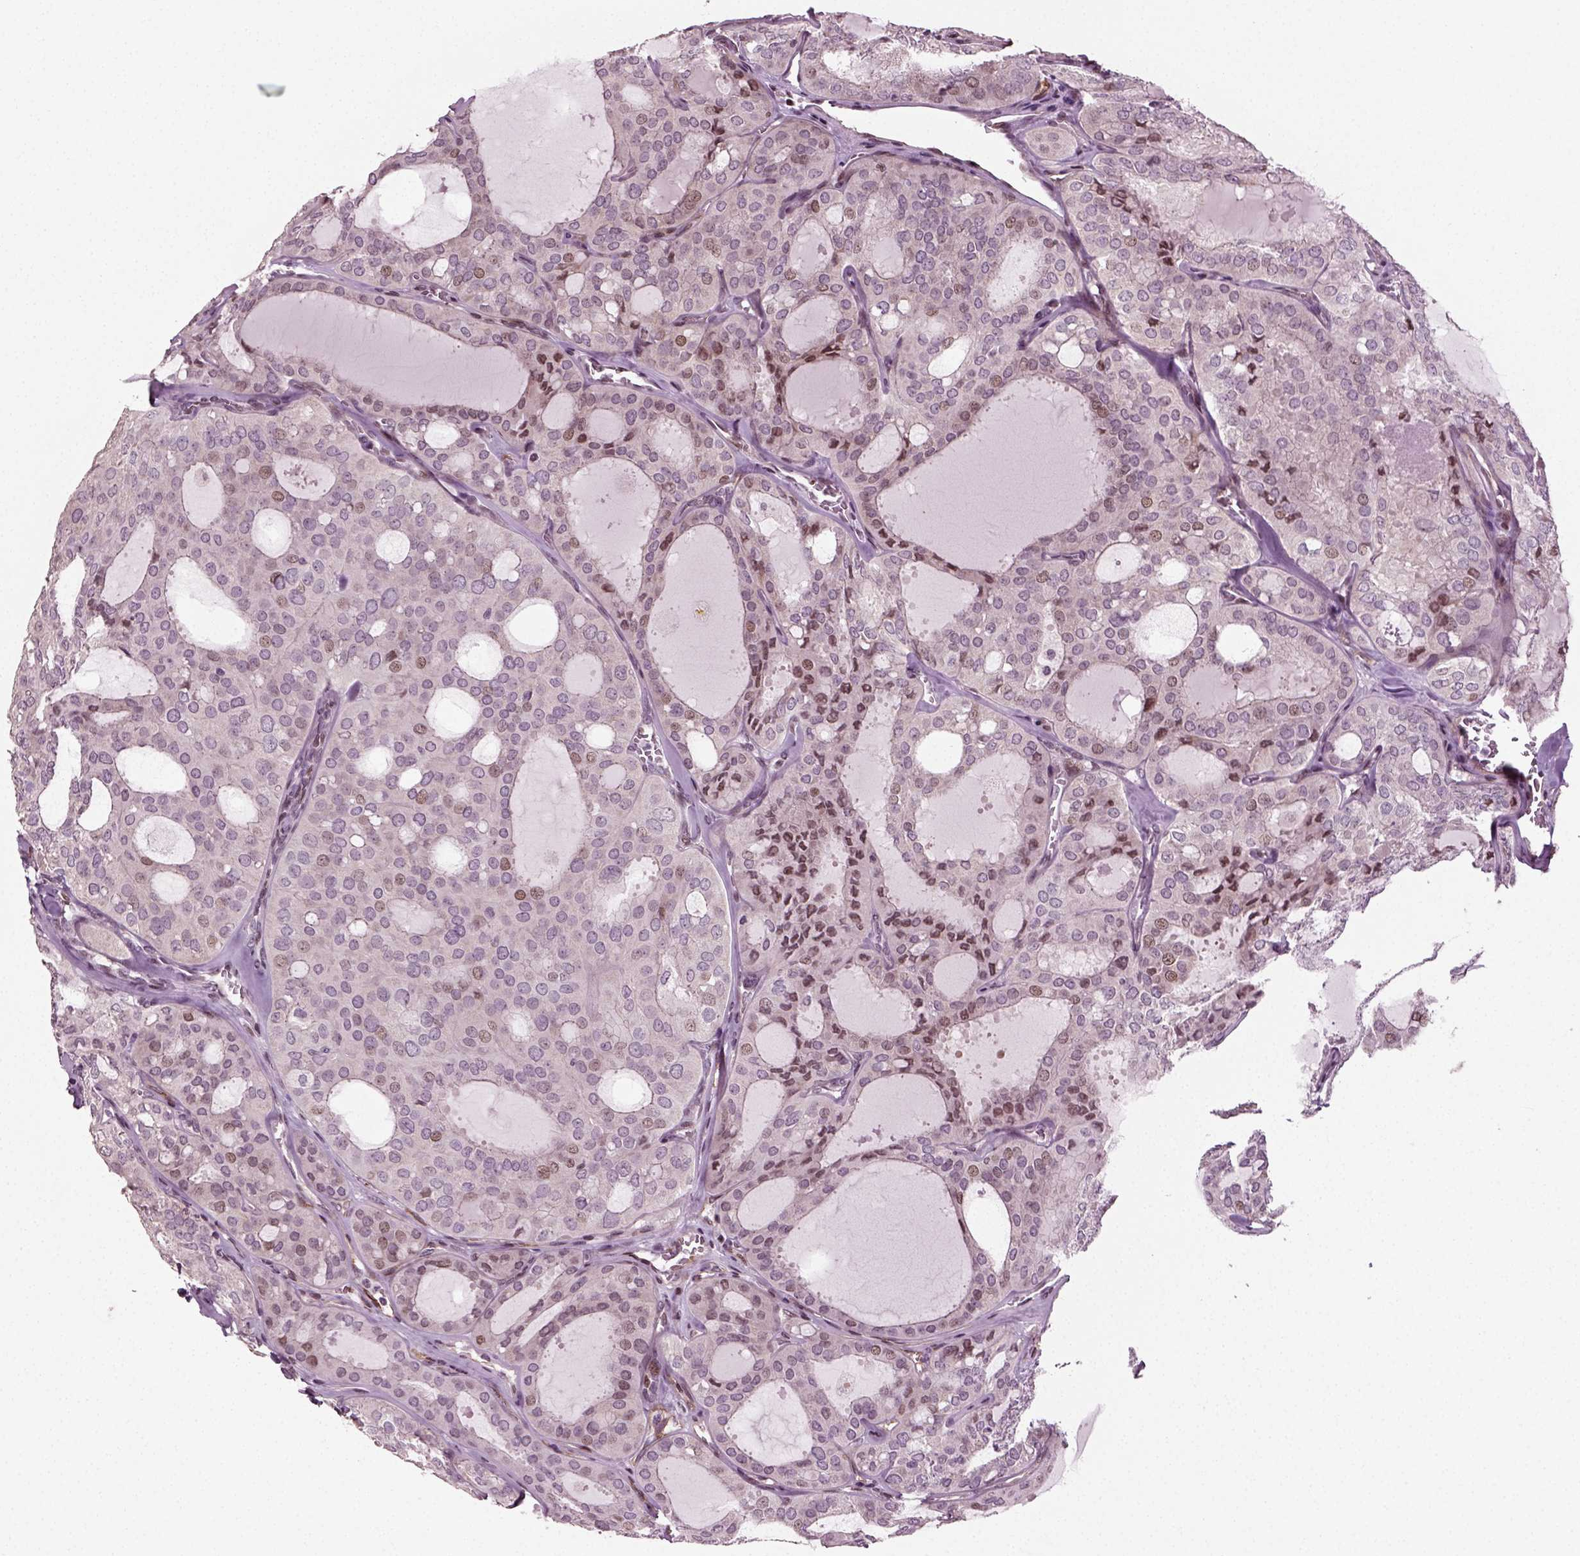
{"staining": {"intensity": "weak", "quantity": "<25%", "location": "nuclear"}, "tissue": "thyroid cancer", "cell_type": "Tumor cells", "image_type": "cancer", "snomed": [{"axis": "morphology", "description": "Follicular adenoma carcinoma, NOS"}, {"axis": "topography", "description": "Thyroid gland"}], "caption": "This is an immunohistochemistry image of human follicular adenoma carcinoma (thyroid). There is no expression in tumor cells.", "gene": "HEYL", "patient": {"sex": "male", "age": 75}}